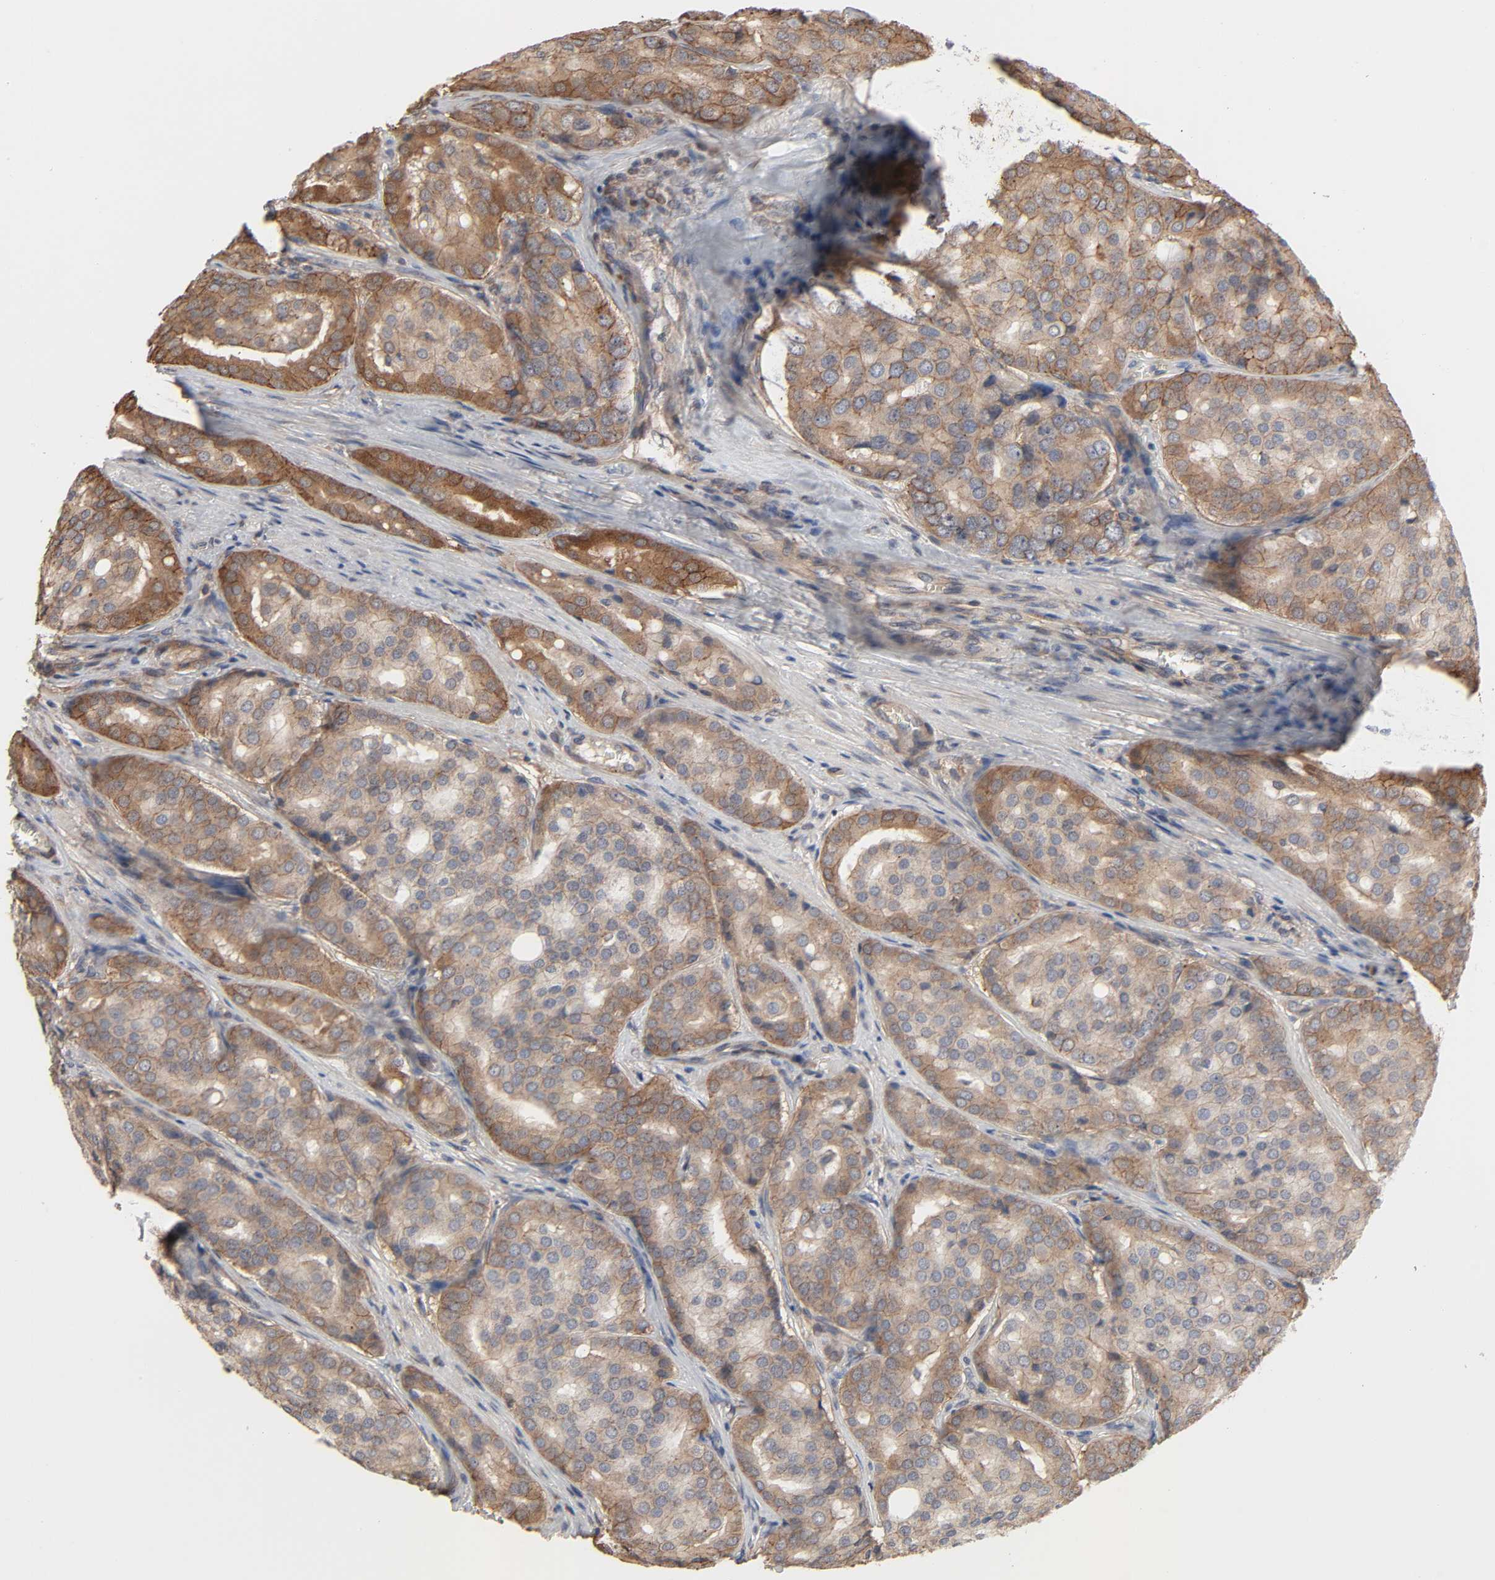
{"staining": {"intensity": "moderate", "quantity": "25%-75%", "location": "cytoplasmic/membranous"}, "tissue": "prostate cancer", "cell_type": "Tumor cells", "image_type": "cancer", "snomed": [{"axis": "morphology", "description": "Adenocarcinoma, High grade"}, {"axis": "topography", "description": "Prostate"}], "caption": "Human prostate cancer (high-grade adenocarcinoma) stained with a brown dye exhibits moderate cytoplasmic/membranous positive expression in about 25%-75% of tumor cells.", "gene": "NDRG2", "patient": {"sex": "male", "age": 64}}